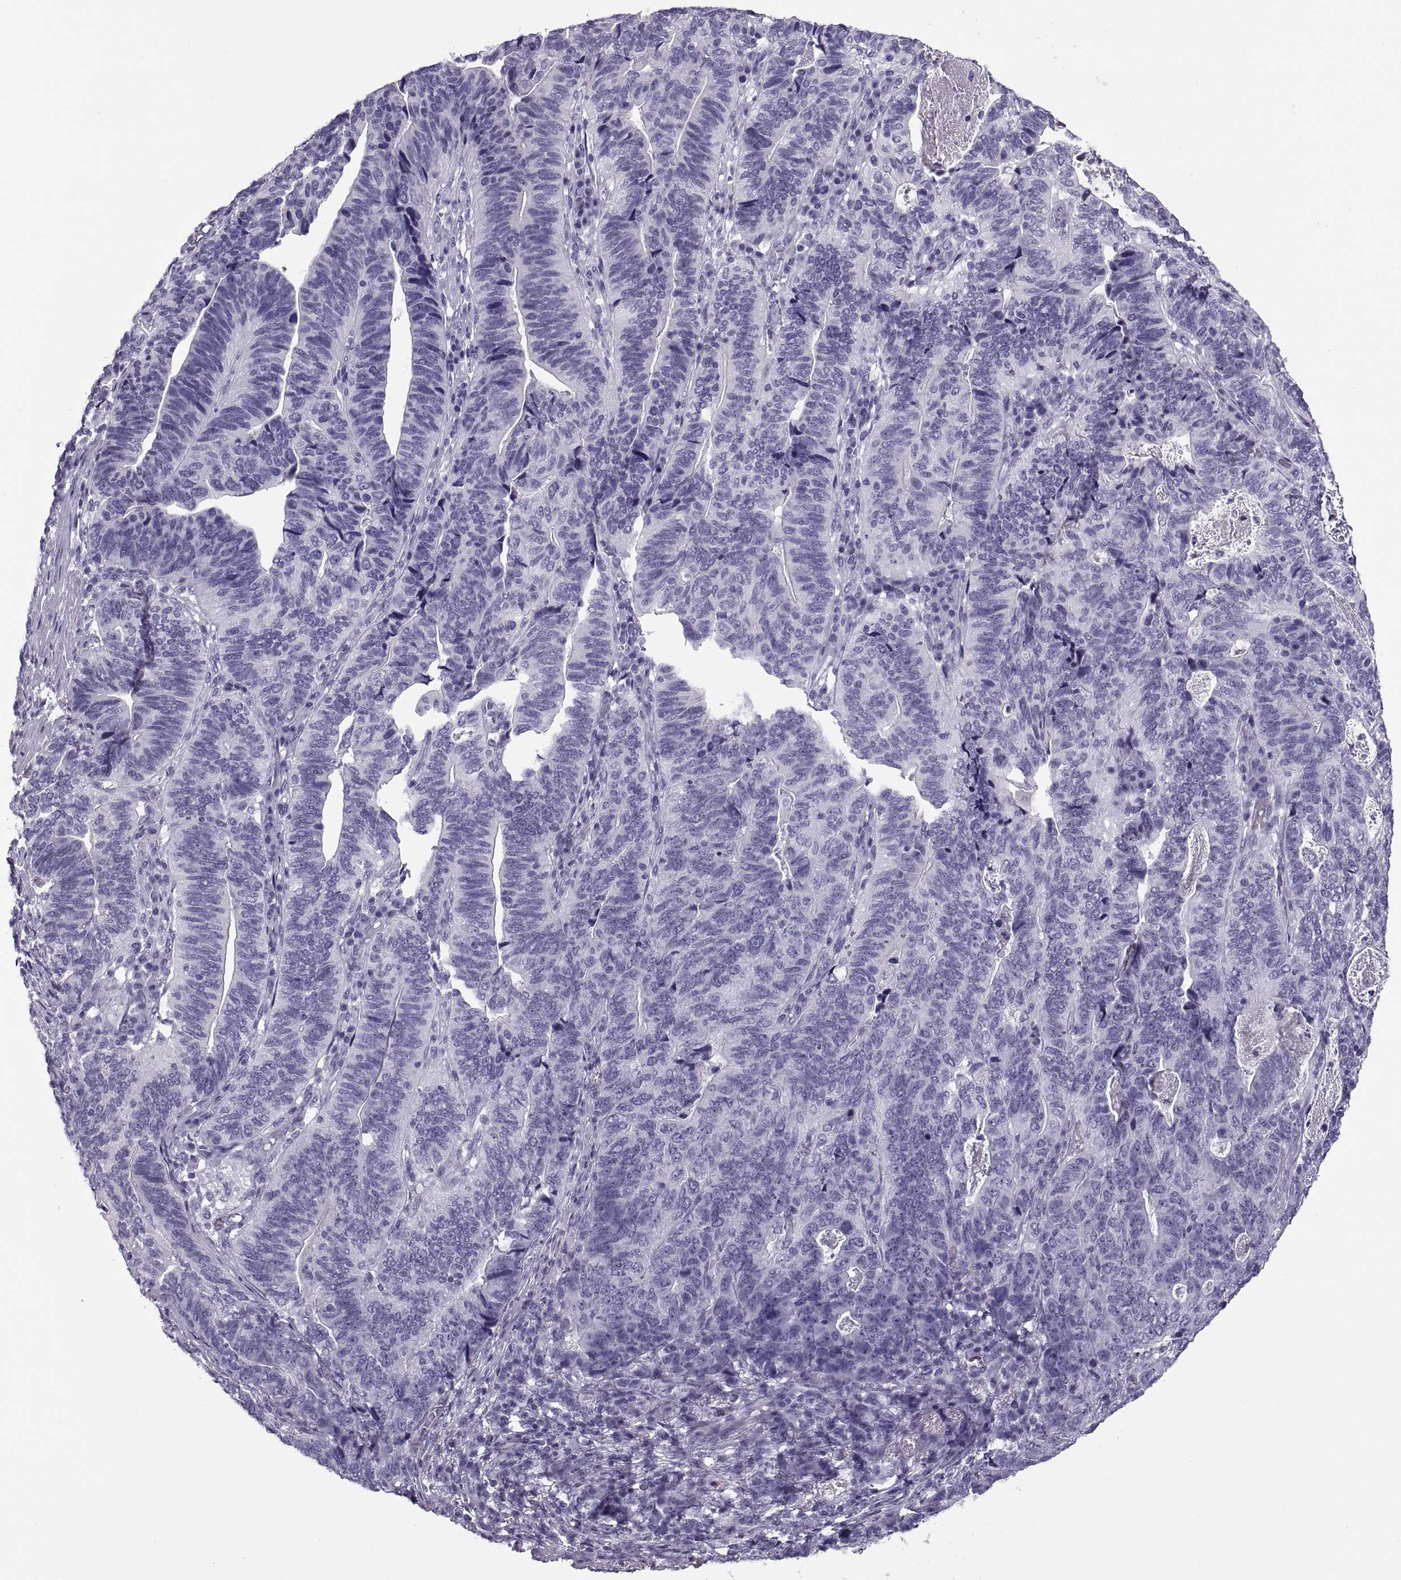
{"staining": {"intensity": "negative", "quantity": "none", "location": "none"}, "tissue": "stomach cancer", "cell_type": "Tumor cells", "image_type": "cancer", "snomed": [{"axis": "morphology", "description": "Adenocarcinoma, NOS"}, {"axis": "topography", "description": "Stomach, upper"}], "caption": "High power microscopy histopathology image of an IHC image of adenocarcinoma (stomach), revealing no significant staining in tumor cells. (DAB IHC visualized using brightfield microscopy, high magnification).", "gene": "RLBP1", "patient": {"sex": "female", "age": 67}}